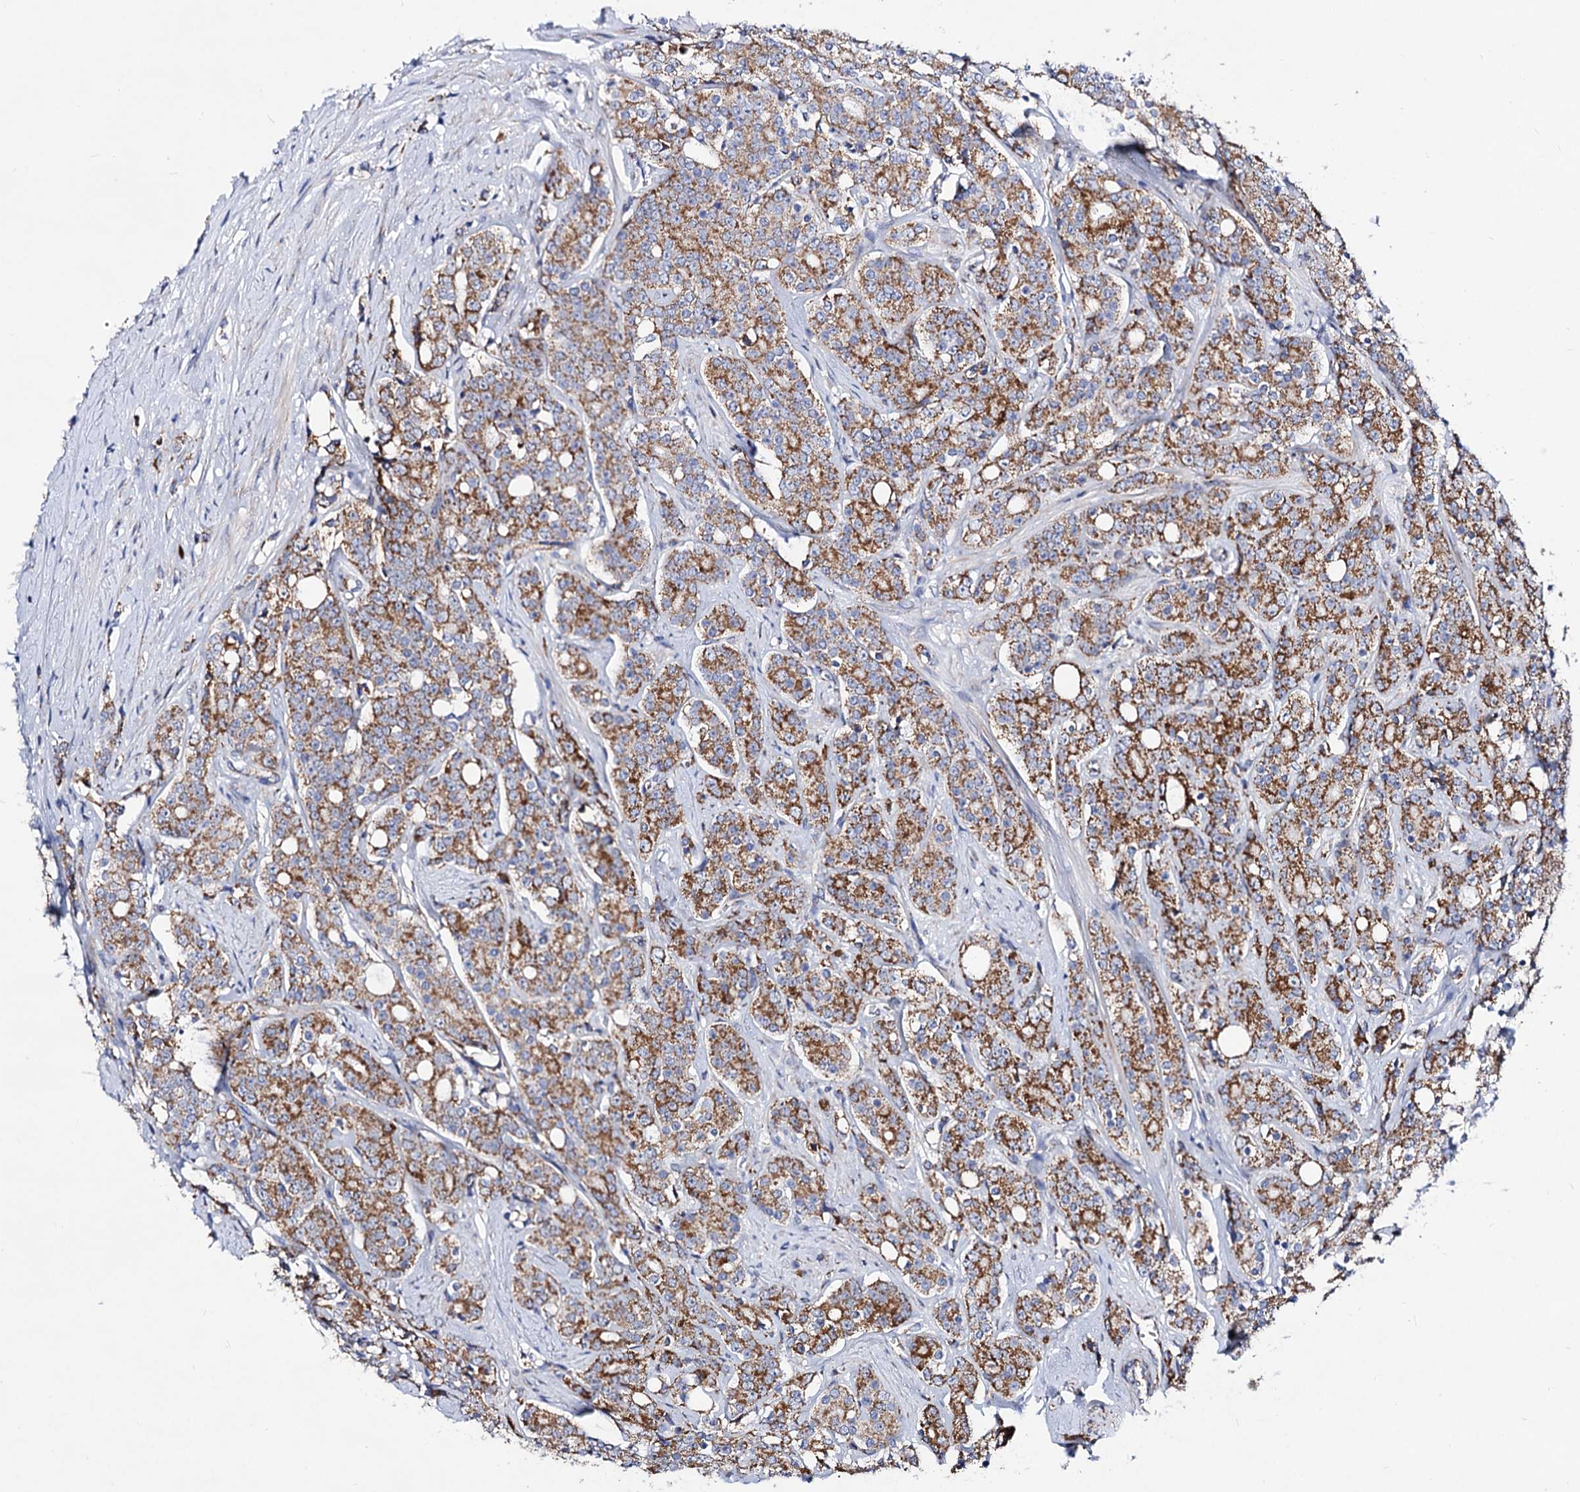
{"staining": {"intensity": "moderate", "quantity": ">75%", "location": "cytoplasmic/membranous"}, "tissue": "prostate cancer", "cell_type": "Tumor cells", "image_type": "cancer", "snomed": [{"axis": "morphology", "description": "Adenocarcinoma, High grade"}, {"axis": "topography", "description": "Prostate"}], "caption": "Tumor cells reveal medium levels of moderate cytoplasmic/membranous staining in about >75% of cells in prostate cancer.", "gene": "ACAD9", "patient": {"sex": "male", "age": 62}}